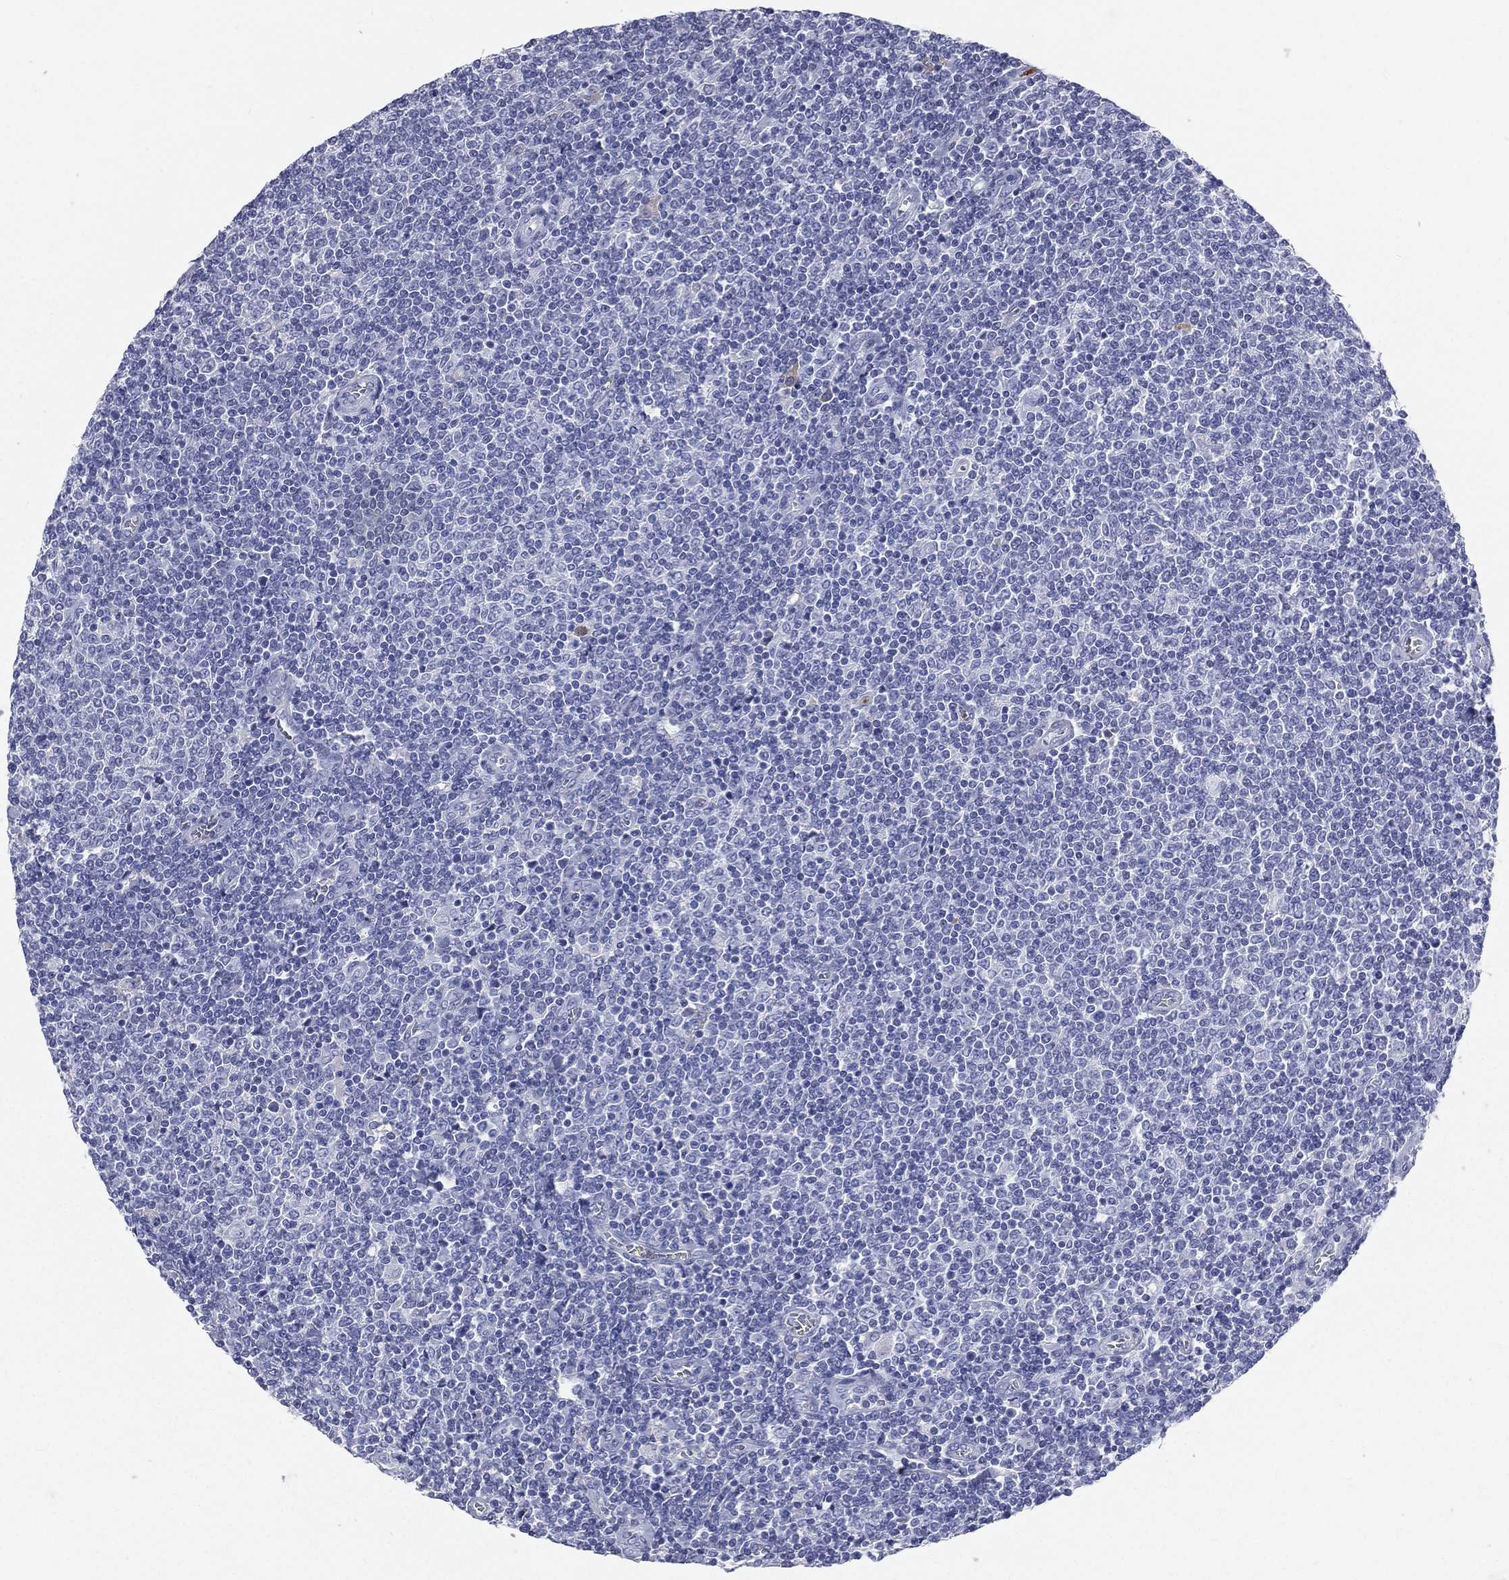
{"staining": {"intensity": "negative", "quantity": "none", "location": "none"}, "tissue": "lymphoma", "cell_type": "Tumor cells", "image_type": "cancer", "snomed": [{"axis": "morphology", "description": "Malignant lymphoma, non-Hodgkin's type, Low grade"}, {"axis": "topography", "description": "Lymph node"}], "caption": "Tumor cells are negative for brown protein staining in lymphoma.", "gene": "HP", "patient": {"sex": "male", "age": 52}}